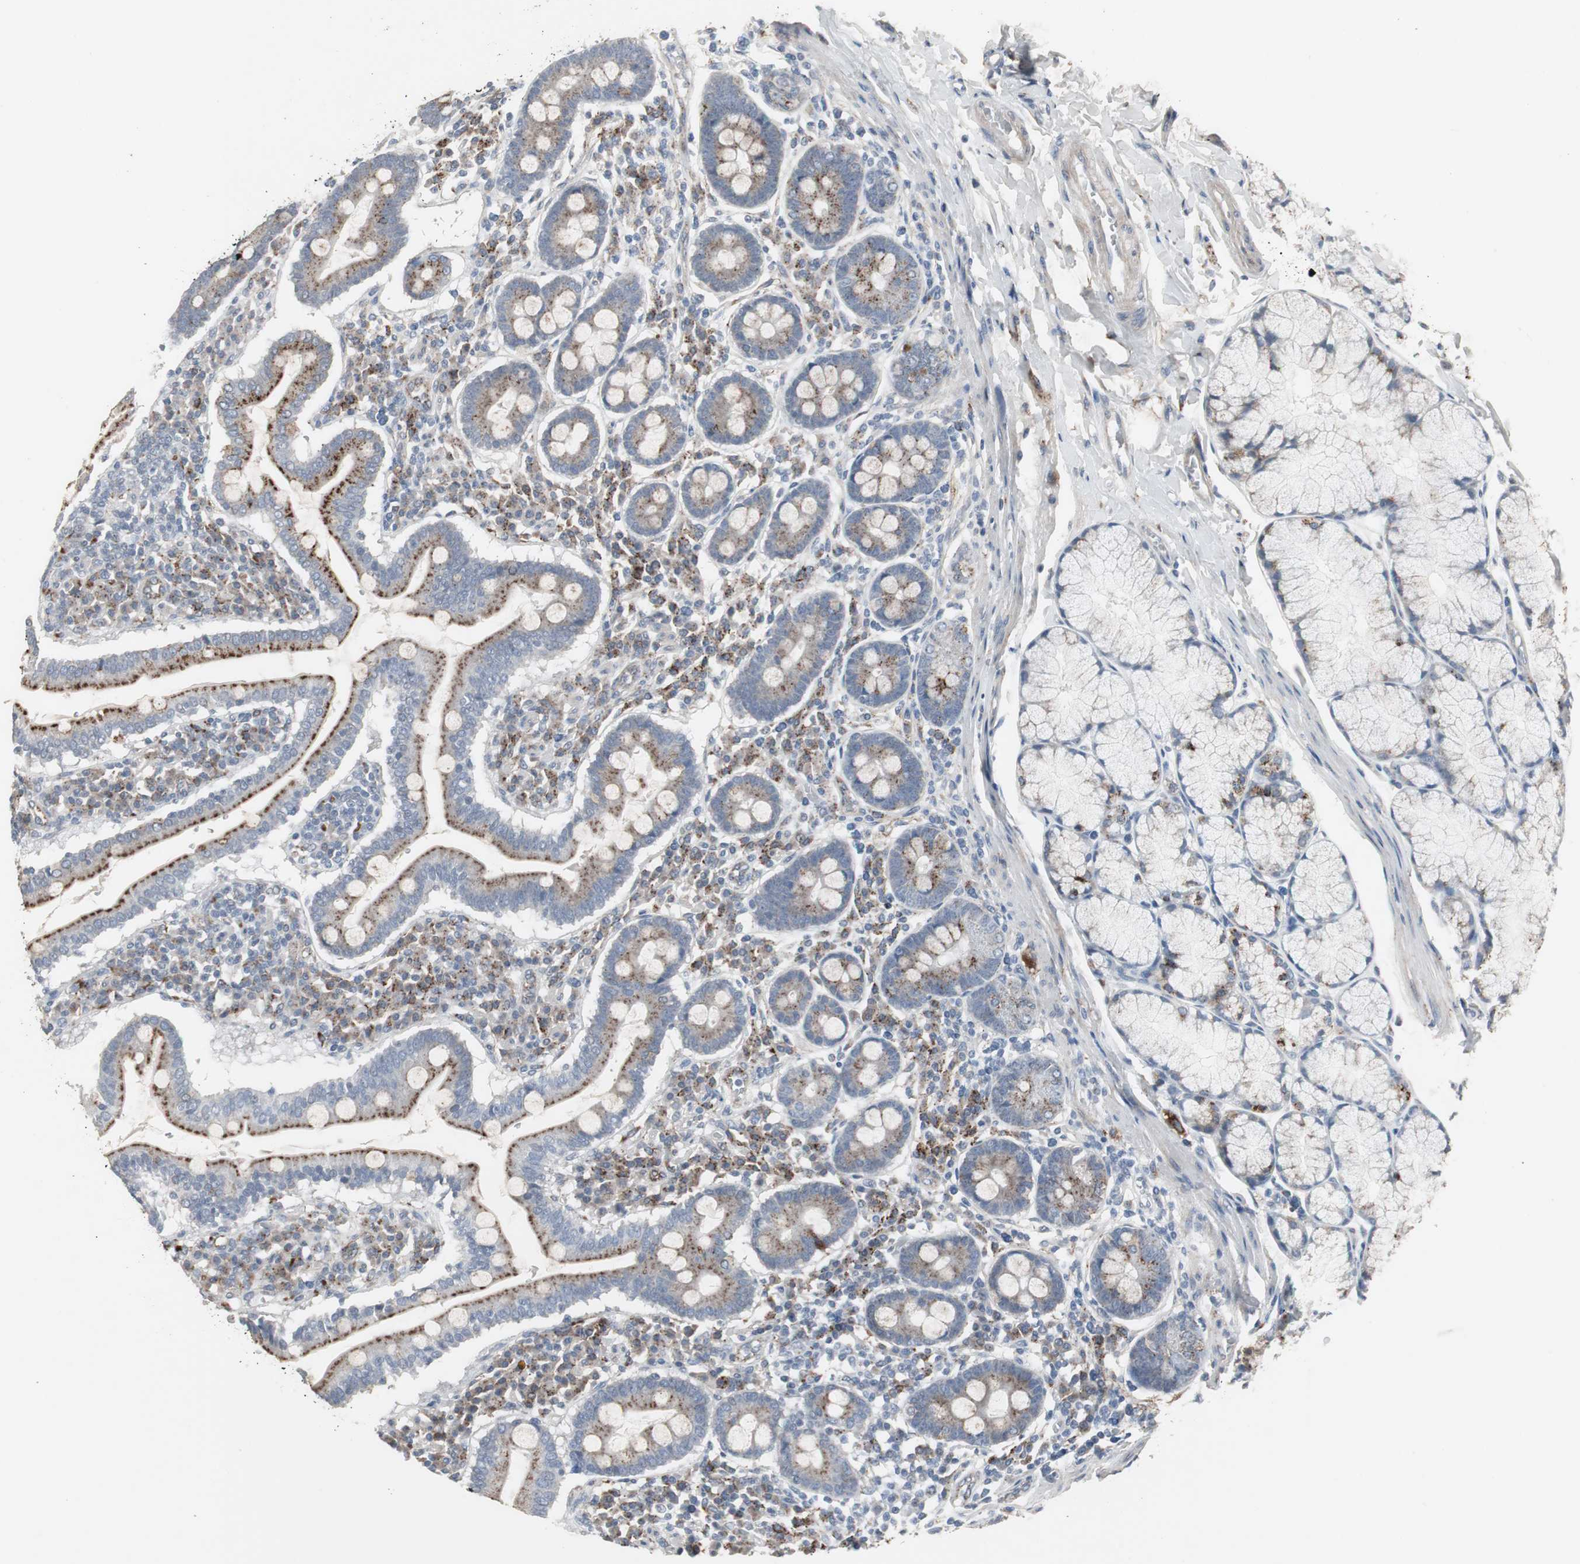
{"staining": {"intensity": "strong", "quantity": ">75%", "location": "cytoplasmic/membranous"}, "tissue": "duodenum", "cell_type": "Glandular cells", "image_type": "normal", "snomed": [{"axis": "morphology", "description": "Normal tissue, NOS"}, {"axis": "topography", "description": "Duodenum"}], "caption": "An IHC histopathology image of normal tissue is shown. Protein staining in brown labels strong cytoplasmic/membranous positivity in duodenum within glandular cells.", "gene": "GBA1", "patient": {"sex": "male", "age": 50}}